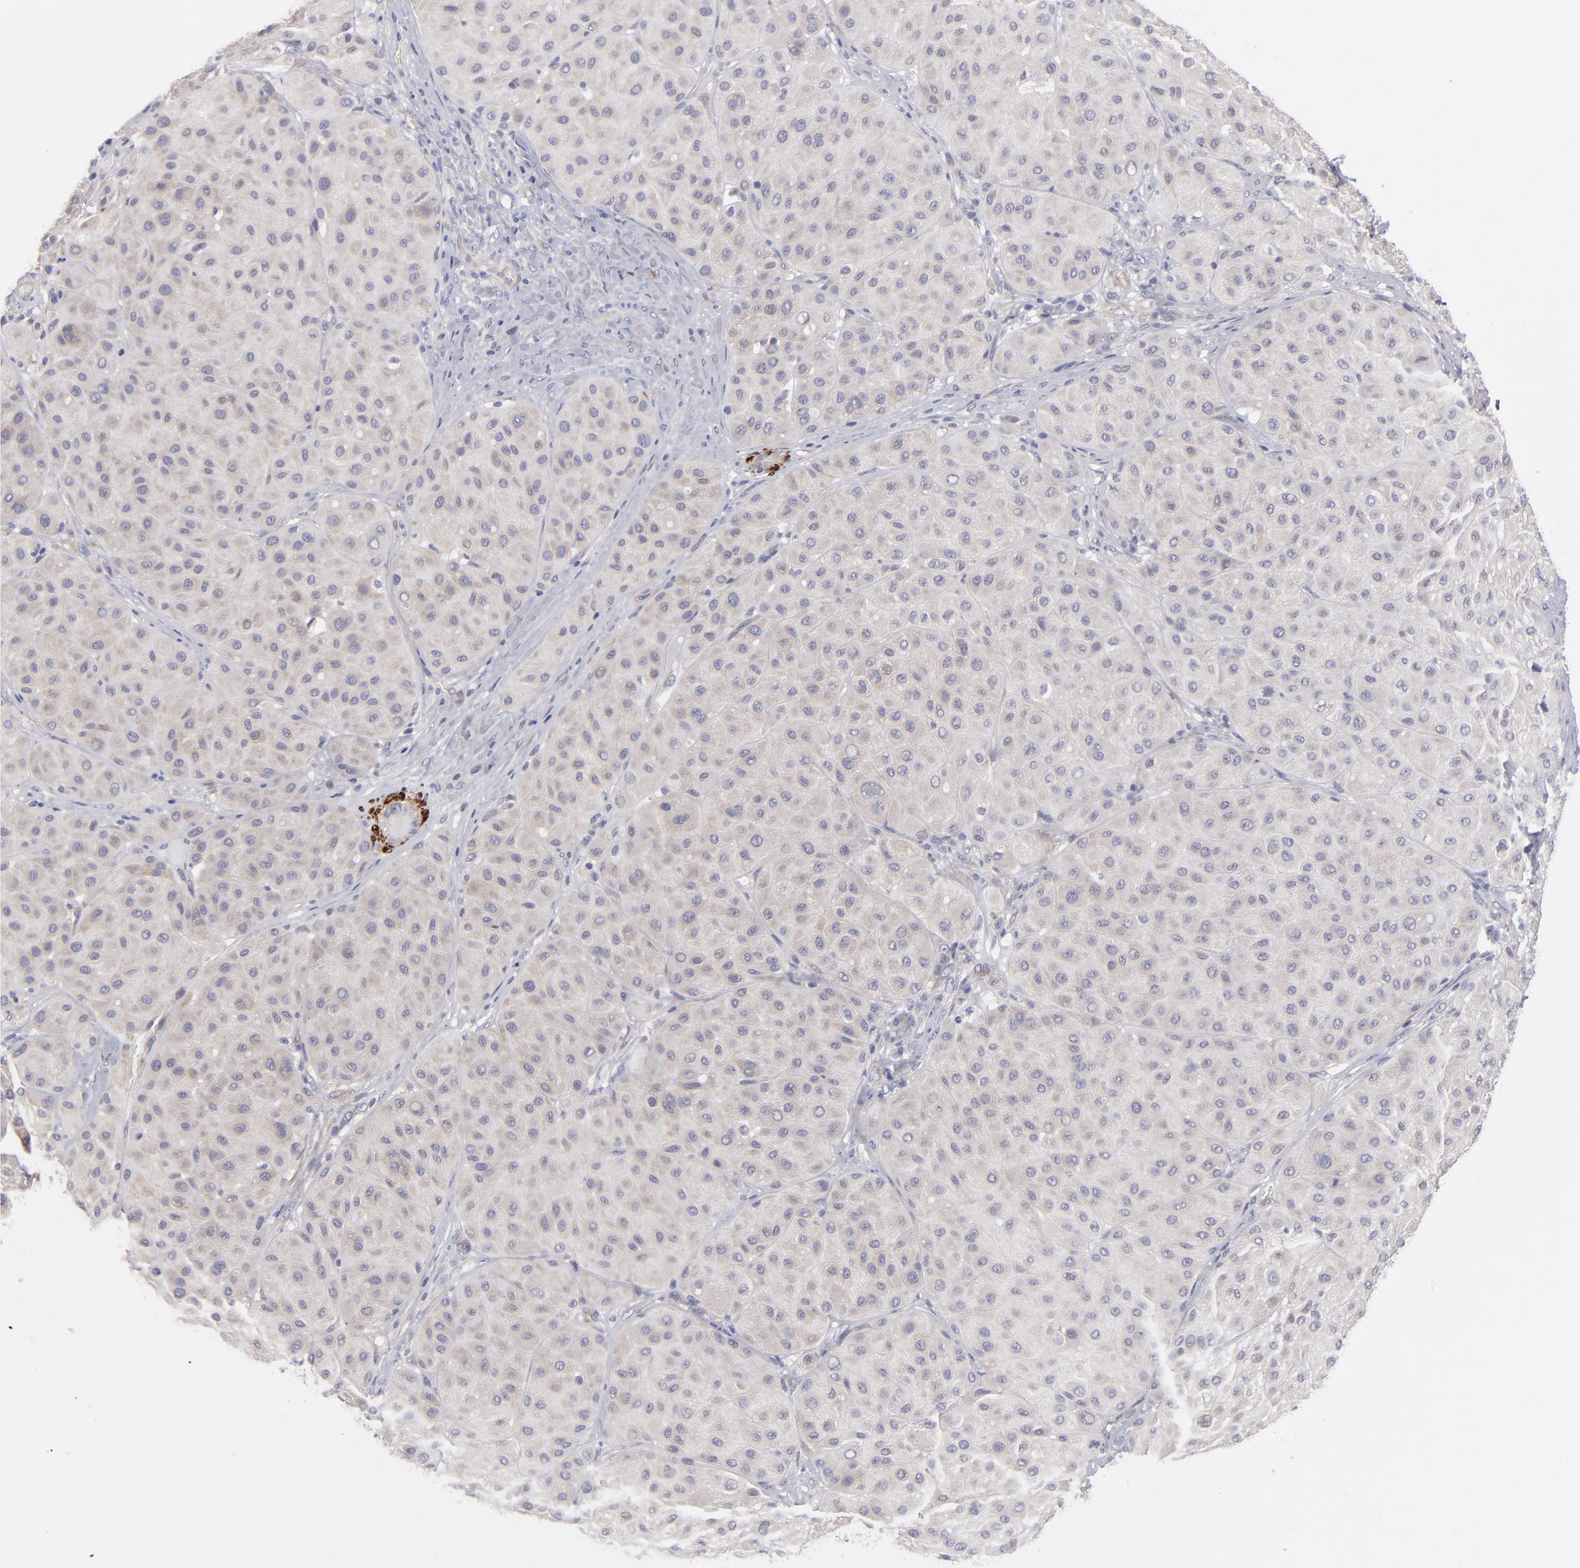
{"staining": {"intensity": "weak", "quantity": ">75%", "location": "cytoplasmic/membranous"}, "tissue": "melanoma", "cell_type": "Tumor cells", "image_type": "cancer", "snomed": [{"axis": "morphology", "description": "Normal tissue, NOS"}, {"axis": "morphology", "description": "Malignant melanoma, Metastatic site"}, {"axis": "topography", "description": "Skin"}], "caption": "Immunohistochemistry (IHC) photomicrograph of neoplastic tissue: human melanoma stained using IHC demonstrates low levels of weak protein expression localized specifically in the cytoplasmic/membranous of tumor cells, appearing as a cytoplasmic/membranous brown color.", "gene": "SLMAP", "patient": {"sex": "male", "age": 41}}